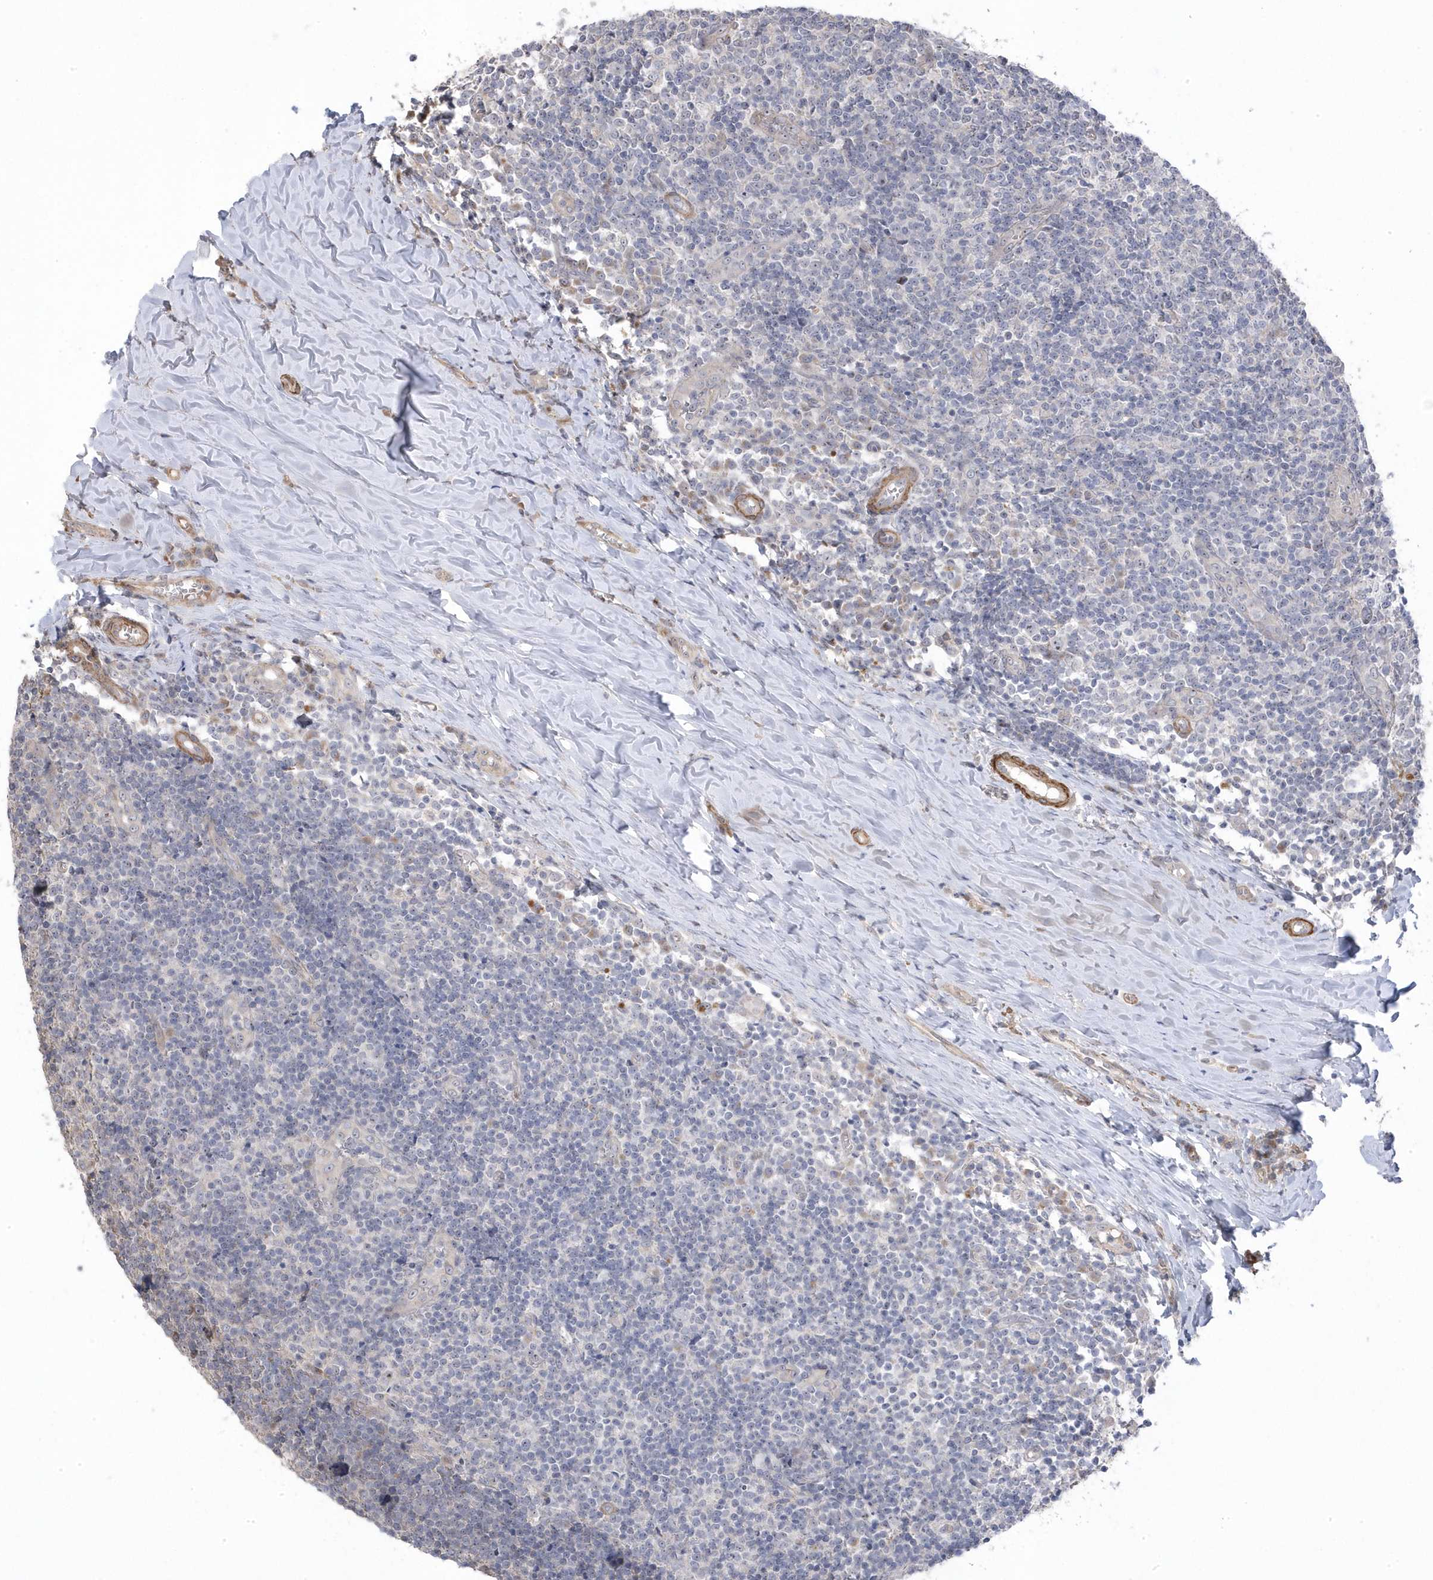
{"staining": {"intensity": "negative", "quantity": "none", "location": "none"}, "tissue": "tonsil", "cell_type": "Germinal center cells", "image_type": "normal", "snomed": [{"axis": "morphology", "description": "Normal tissue, NOS"}, {"axis": "topography", "description": "Tonsil"}], "caption": "The immunohistochemistry micrograph has no significant staining in germinal center cells of tonsil. (DAB (3,3'-diaminobenzidine) immunohistochemistry (IHC), high magnification).", "gene": "GTPBP6", "patient": {"sex": "female", "age": 19}}